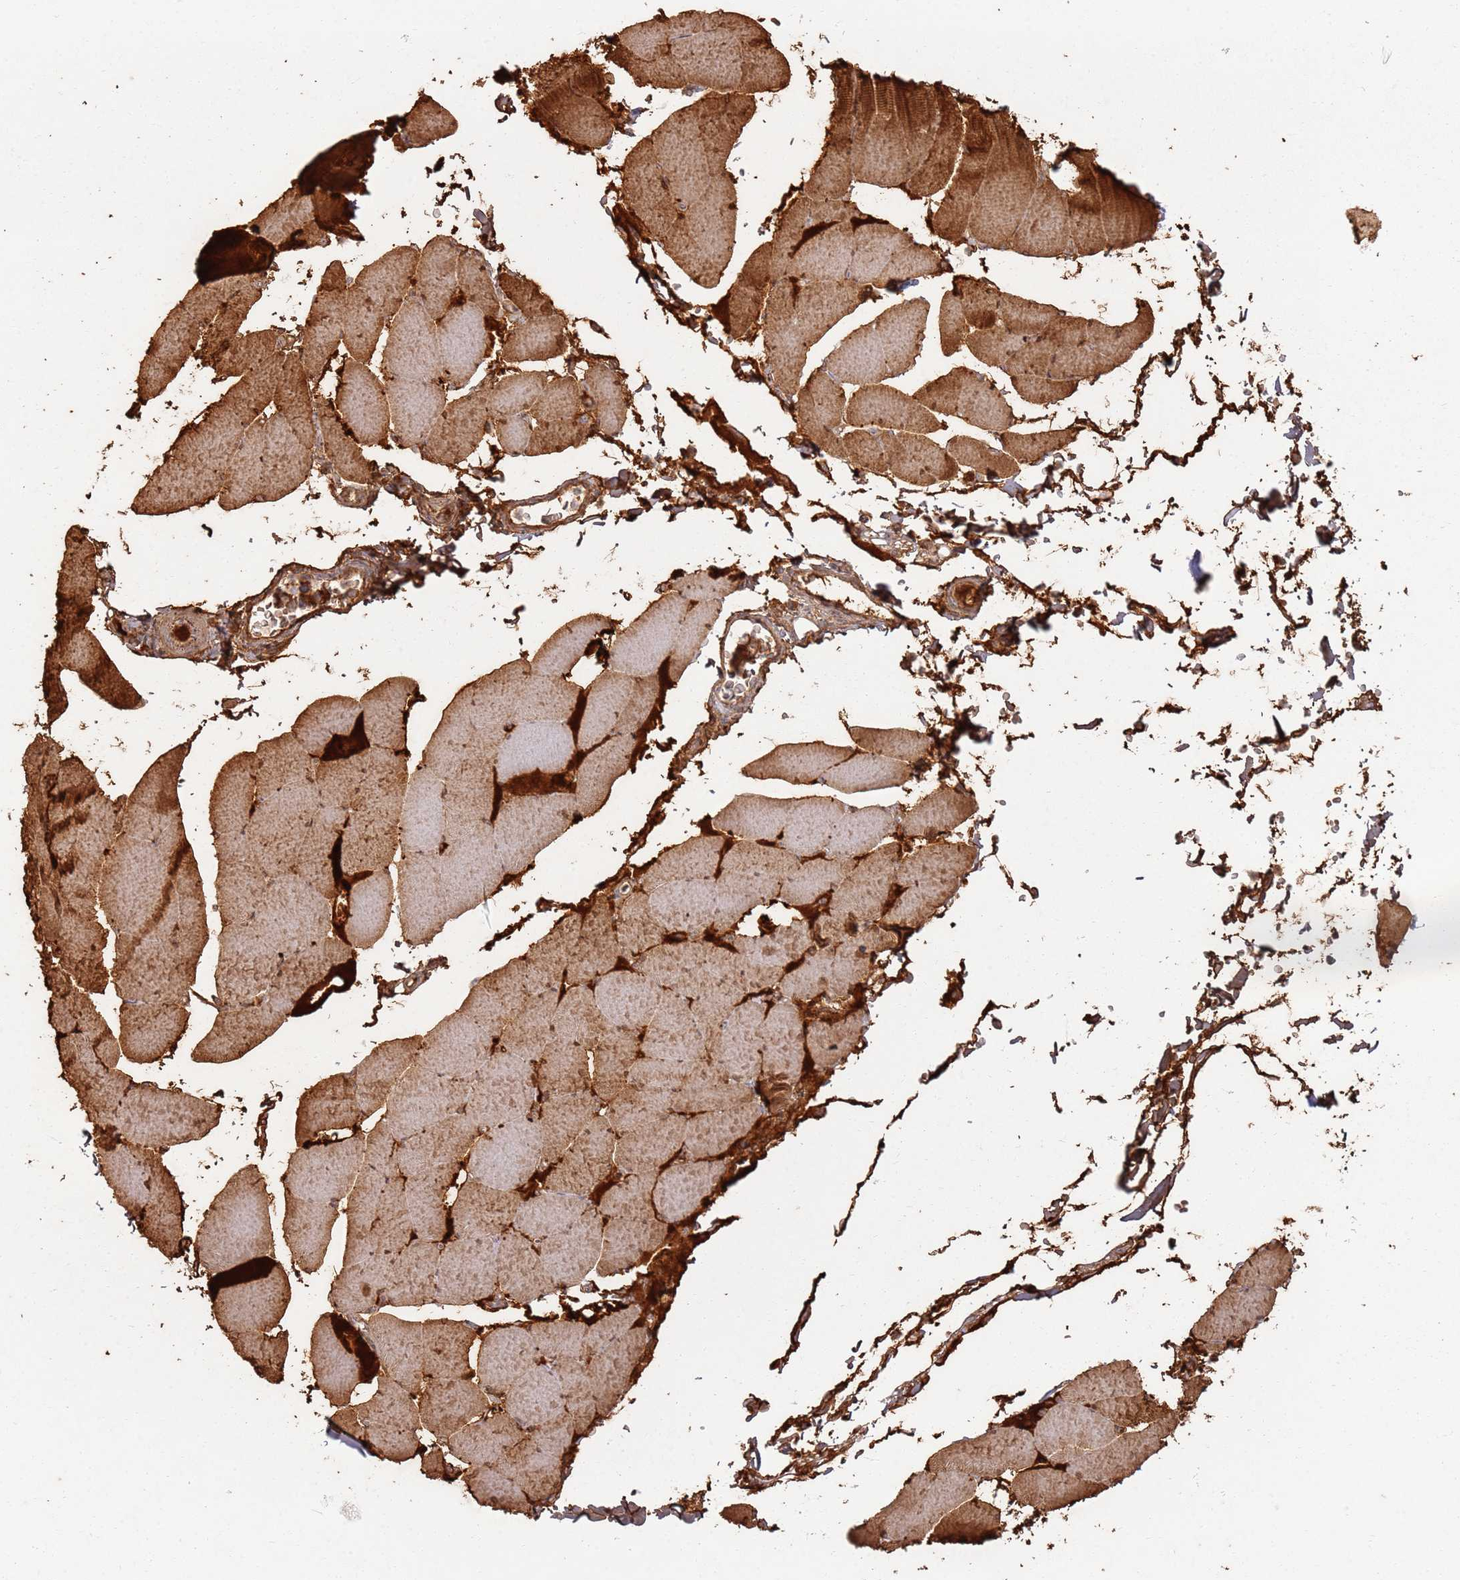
{"staining": {"intensity": "strong", "quantity": ">75%", "location": "cytoplasmic/membranous,nuclear"}, "tissue": "skeletal muscle", "cell_type": "Myocytes", "image_type": "normal", "snomed": [{"axis": "morphology", "description": "Normal tissue, NOS"}, {"axis": "topography", "description": "Skeletal muscle"}, {"axis": "topography", "description": "Head-Neck"}], "caption": "Human skeletal muscle stained for a protein (brown) reveals strong cytoplasmic/membranous,nuclear positive expression in about >75% of myocytes.", "gene": "CNPY1", "patient": {"sex": "male", "age": 66}}